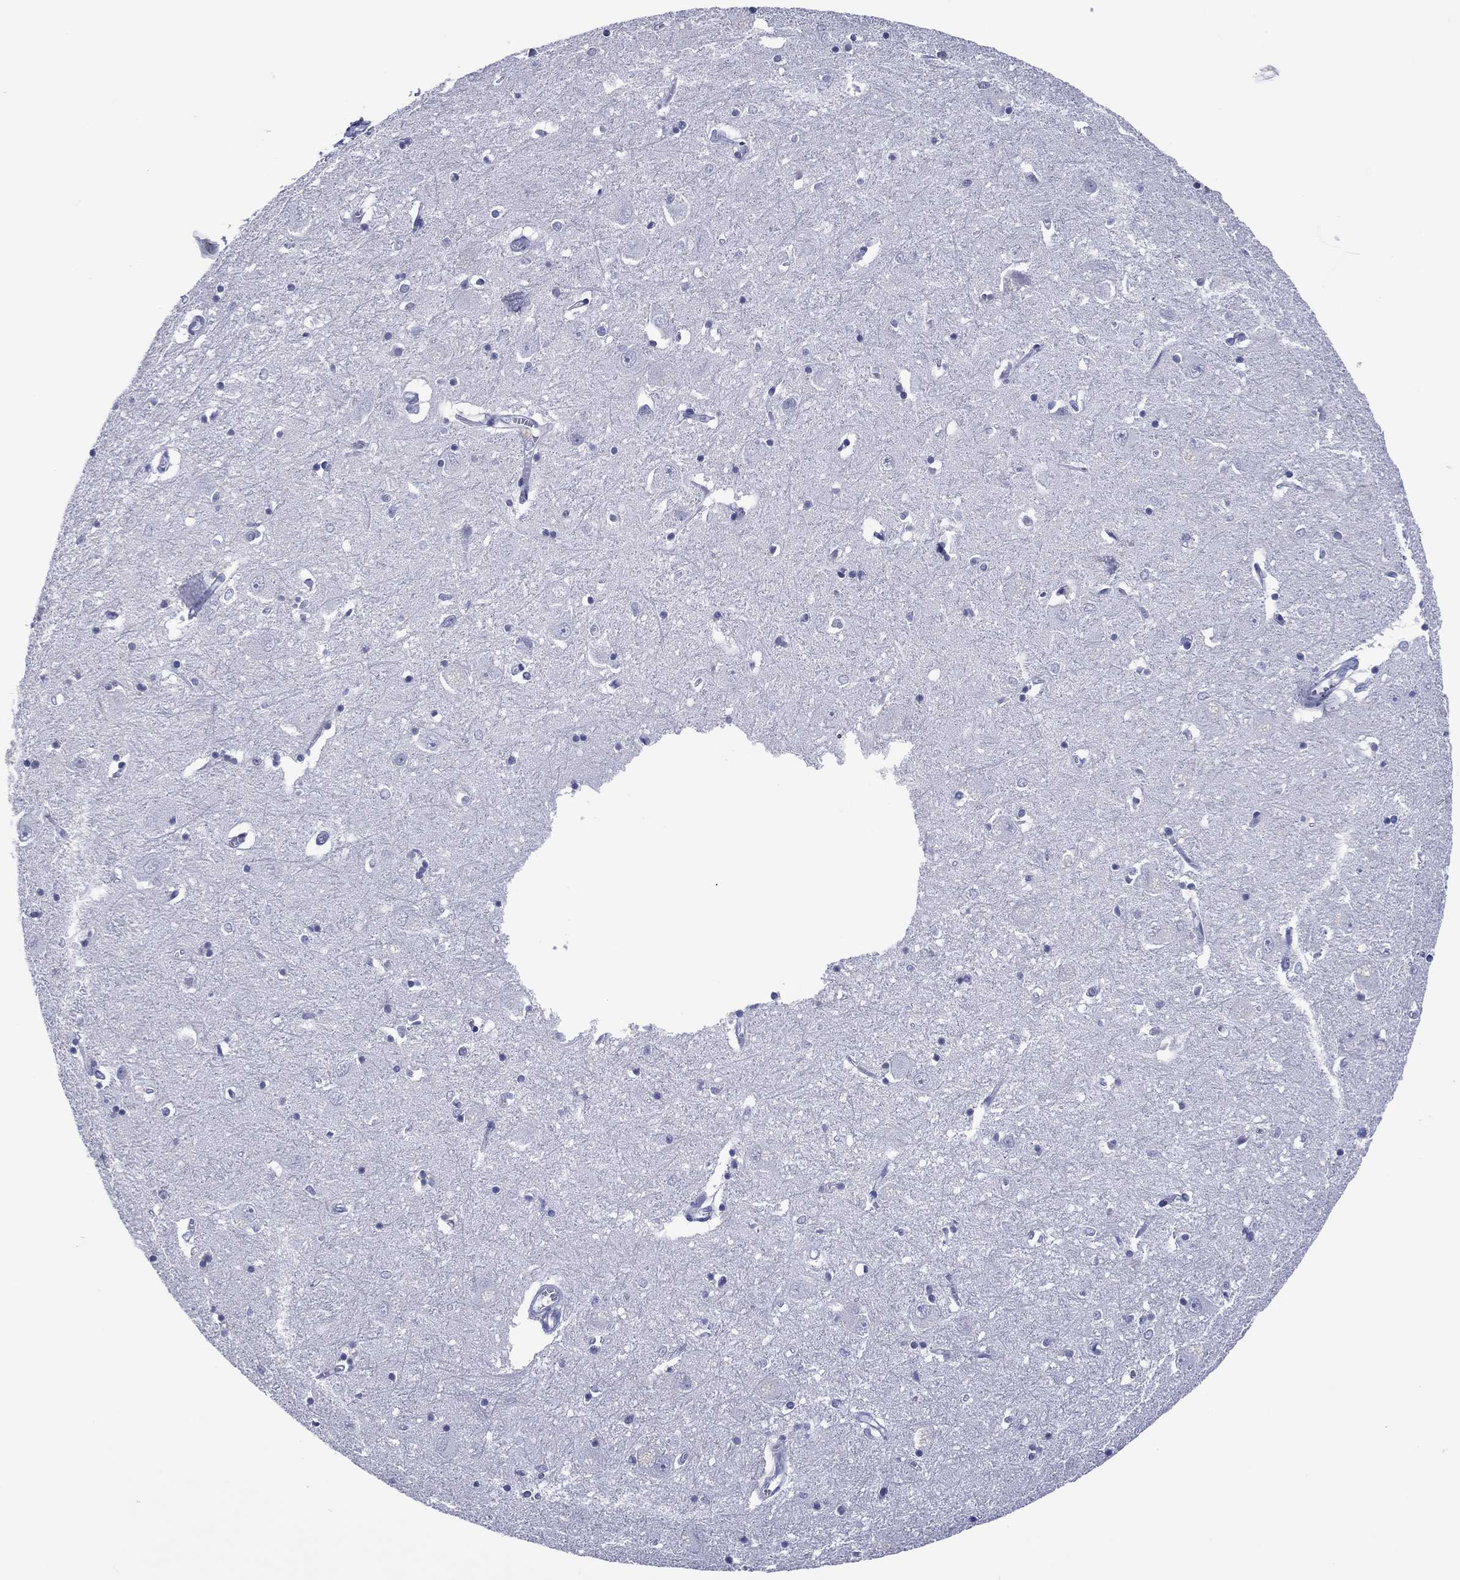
{"staining": {"intensity": "negative", "quantity": "none", "location": "none"}, "tissue": "caudate", "cell_type": "Glial cells", "image_type": "normal", "snomed": [{"axis": "morphology", "description": "Normal tissue, NOS"}, {"axis": "topography", "description": "Lateral ventricle wall"}], "caption": "This image is of benign caudate stained with immunohistochemistry to label a protein in brown with the nuclei are counter-stained blue. There is no expression in glial cells. (DAB immunohistochemistry with hematoxylin counter stain).", "gene": "TRIM31", "patient": {"sex": "male", "age": 54}}